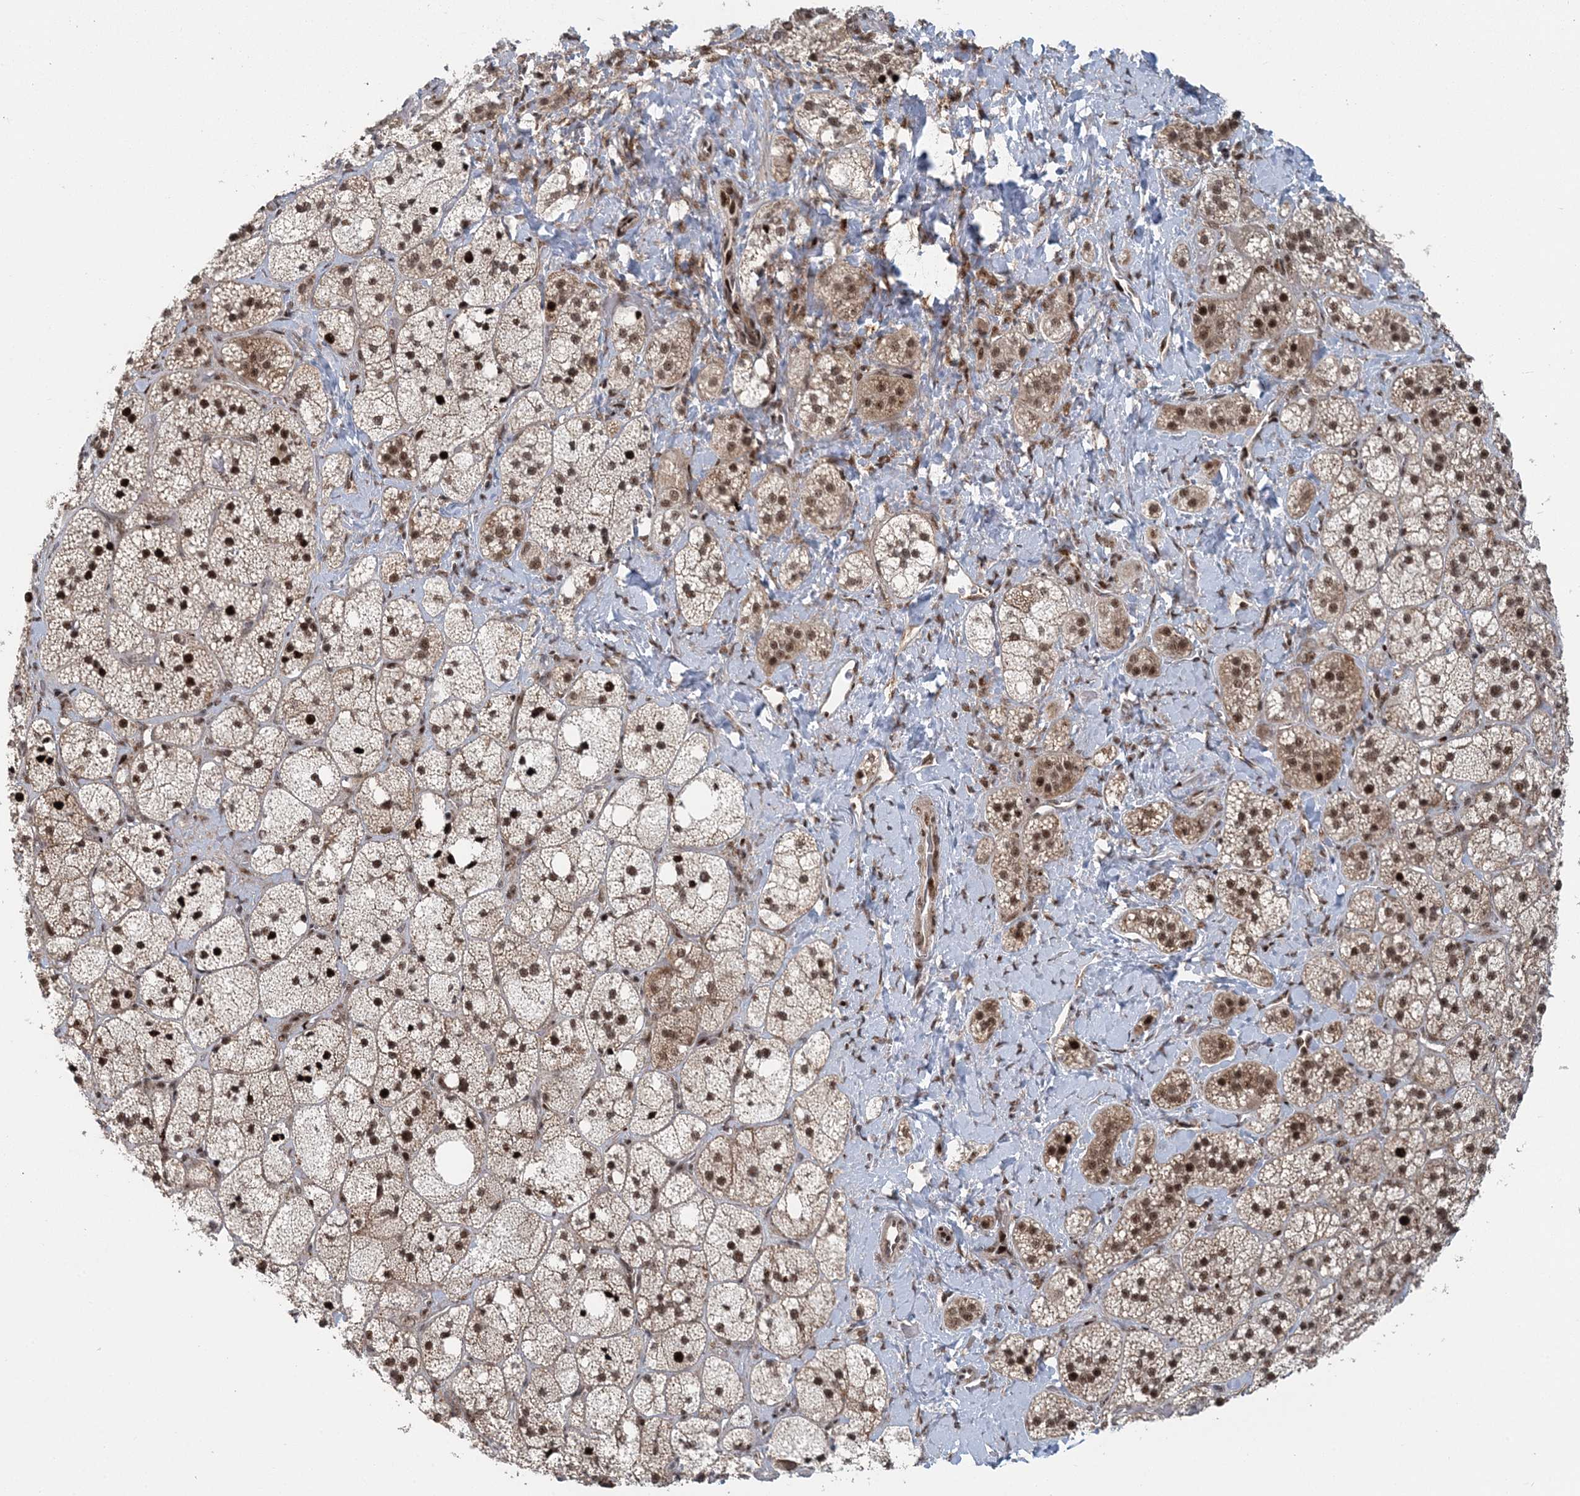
{"staining": {"intensity": "strong", "quantity": ">75%", "location": "nuclear"}, "tissue": "adrenal gland", "cell_type": "Glandular cells", "image_type": "normal", "snomed": [{"axis": "morphology", "description": "Normal tissue, NOS"}, {"axis": "topography", "description": "Adrenal gland"}], "caption": "Strong nuclear expression for a protein is present in approximately >75% of glandular cells of benign adrenal gland using IHC.", "gene": "CWC22", "patient": {"sex": "male", "age": 61}}